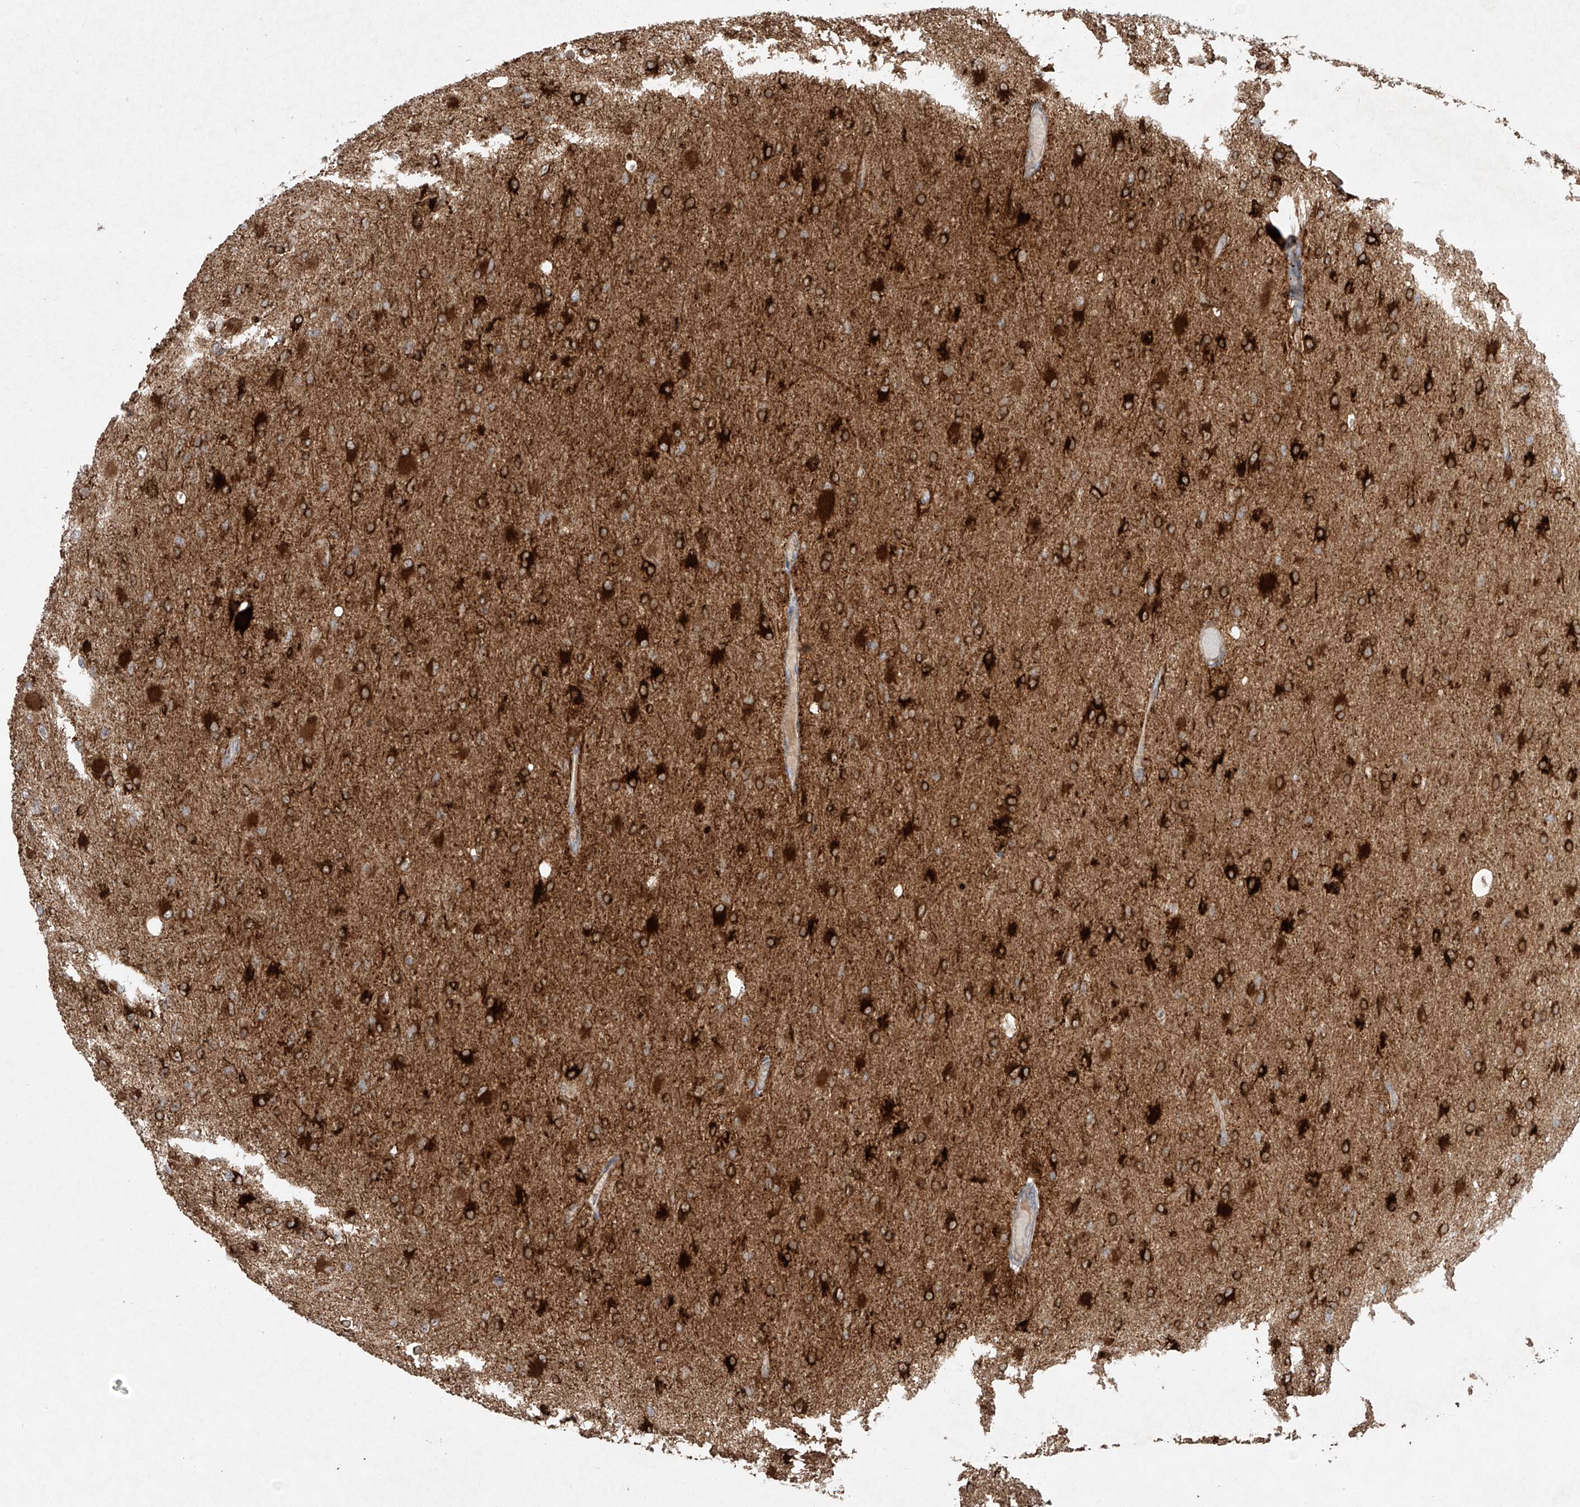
{"staining": {"intensity": "strong", "quantity": "25%-75%", "location": "cytoplasmic/membranous"}, "tissue": "glioma", "cell_type": "Tumor cells", "image_type": "cancer", "snomed": [{"axis": "morphology", "description": "Glioma, malignant, High grade"}, {"axis": "topography", "description": "Cerebral cortex"}], "caption": "Immunohistochemistry photomicrograph of neoplastic tissue: malignant glioma (high-grade) stained using immunohistochemistry demonstrates high levels of strong protein expression localized specifically in the cytoplasmic/membranous of tumor cells, appearing as a cytoplasmic/membranous brown color.", "gene": "COLGALT2", "patient": {"sex": "female", "age": 36}}